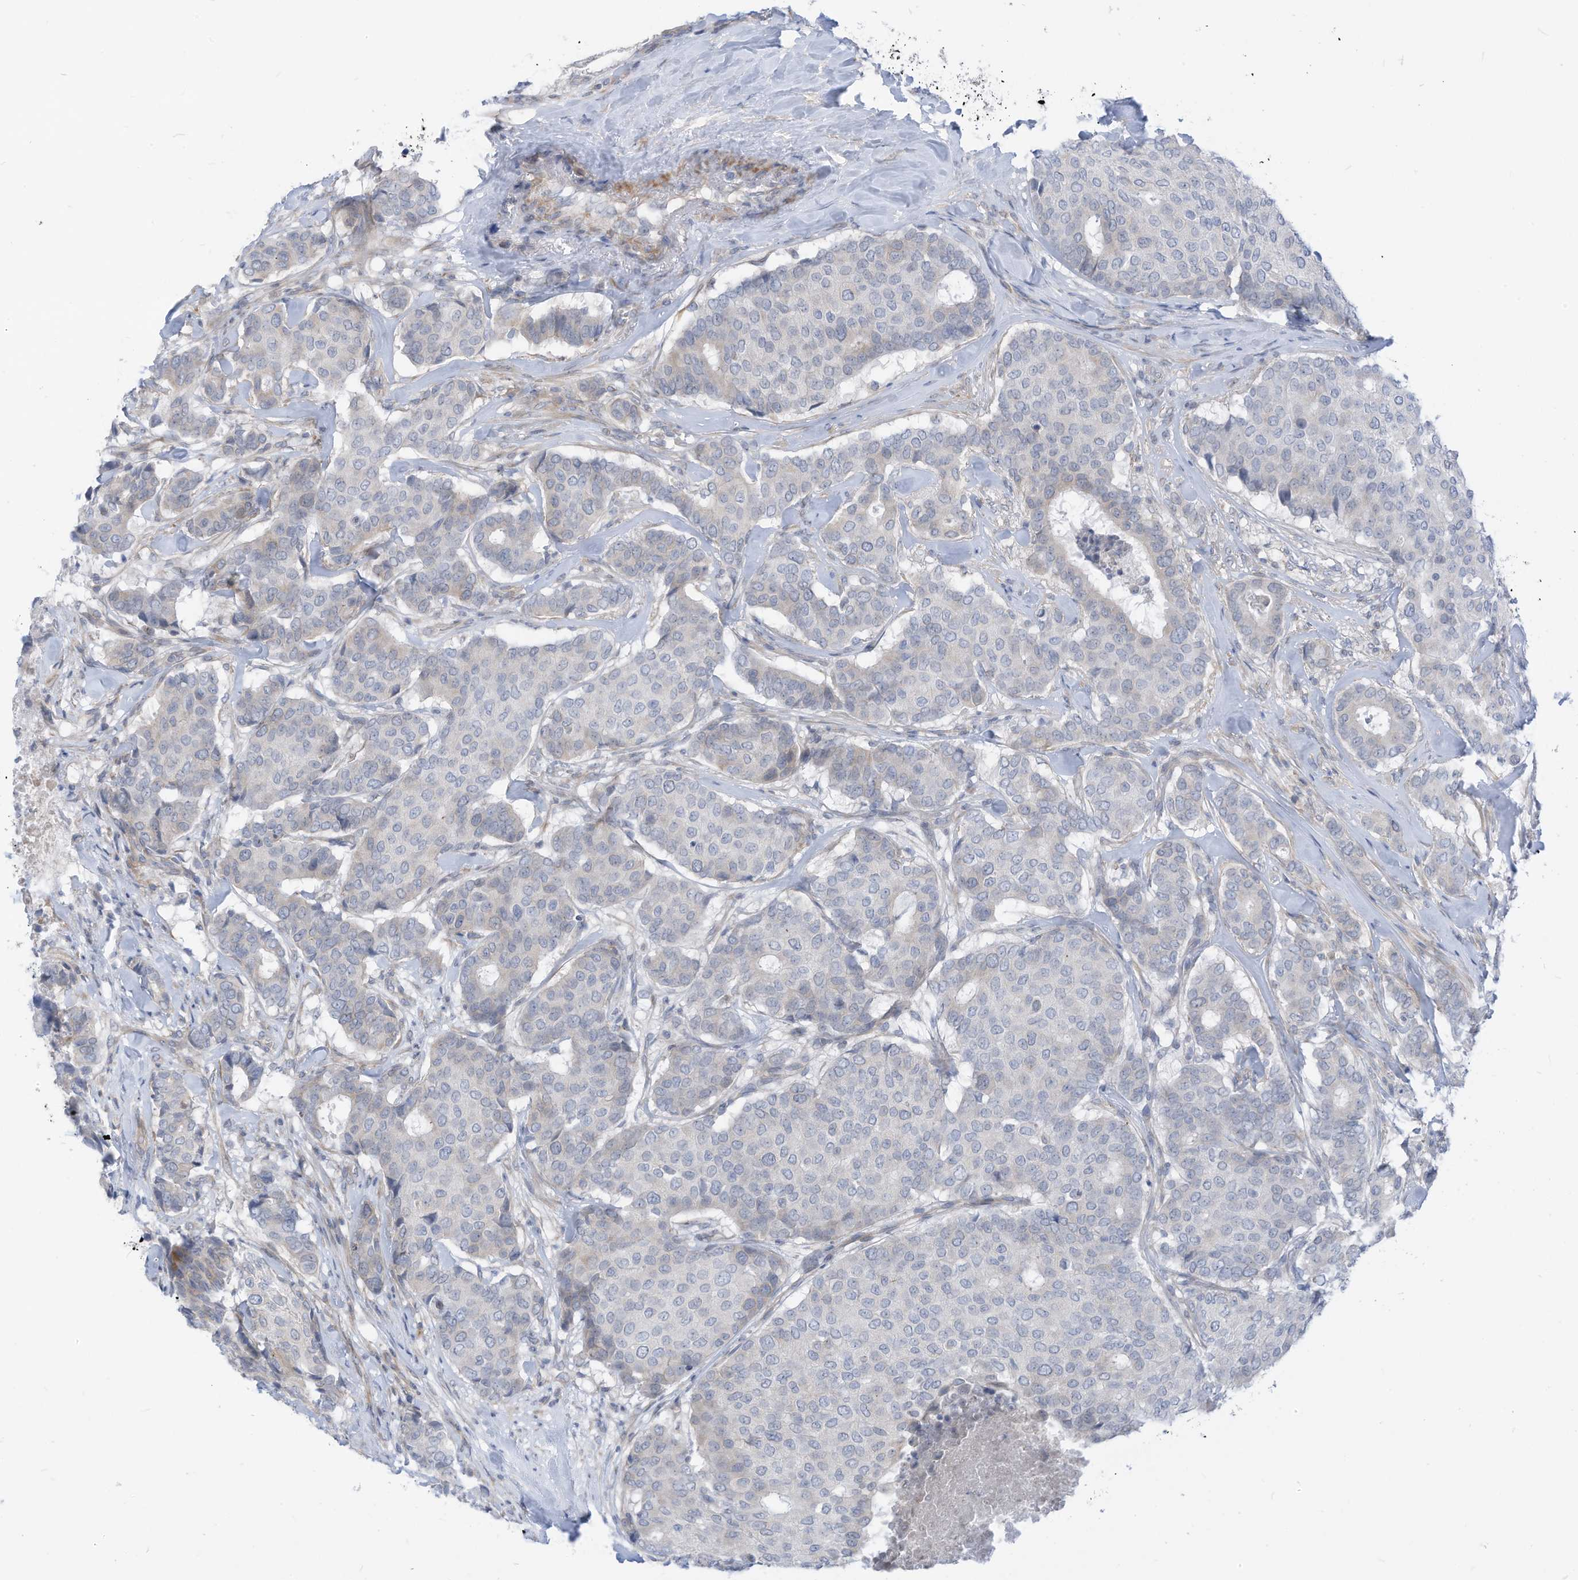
{"staining": {"intensity": "negative", "quantity": "none", "location": "none"}, "tissue": "breast cancer", "cell_type": "Tumor cells", "image_type": "cancer", "snomed": [{"axis": "morphology", "description": "Duct carcinoma"}, {"axis": "topography", "description": "Breast"}], "caption": "Tumor cells show no significant positivity in breast cancer (invasive ductal carcinoma). (Stains: DAB immunohistochemistry (IHC) with hematoxylin counter stain, Microscopy: brightfield microscopy at high magnification).", "gene": "GPATCH3", "patient": {"sex": "female", "age": 75}}